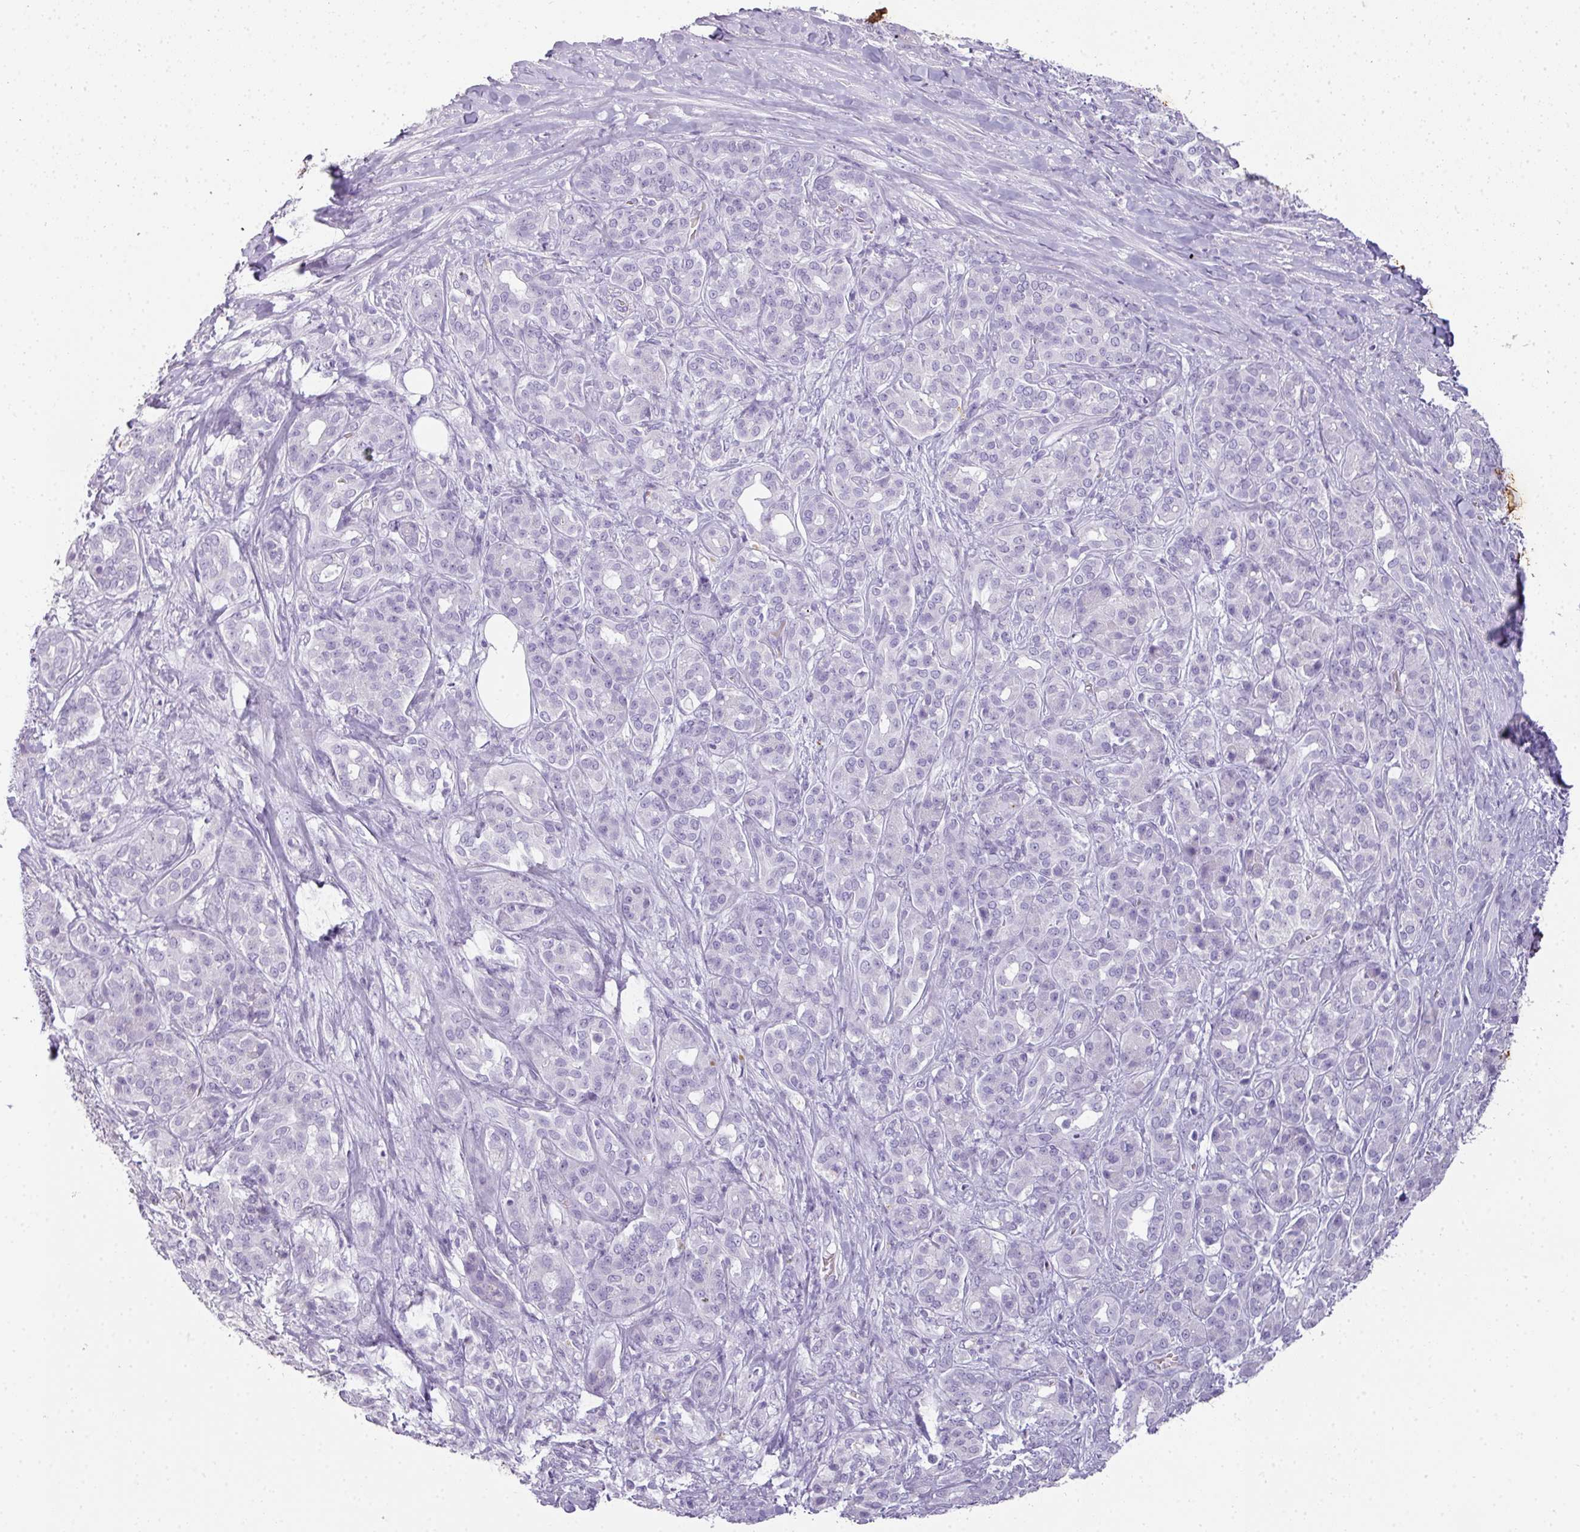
{"staining": {"intensity": "negative", "quantity": "none", "location": "none"}, "tissue": "pancreatic cancer", "cell_type": "Tumor cells", "image_type": "cancer", "snomed": [{"axis": "morphology", "description": "Adenocarcinoma, NOS"}, {"axis": "topography", "description": "Pancreas"}], "caption": "Immunohistochemistry image of neoplastic tissue: human adenocarcinoma (pancreatic) stained with DAB demonstrates no significant protein staining in tumor cells.", "gene": "RBMY1F", "patient": {"sex": "male", "age": 57}}